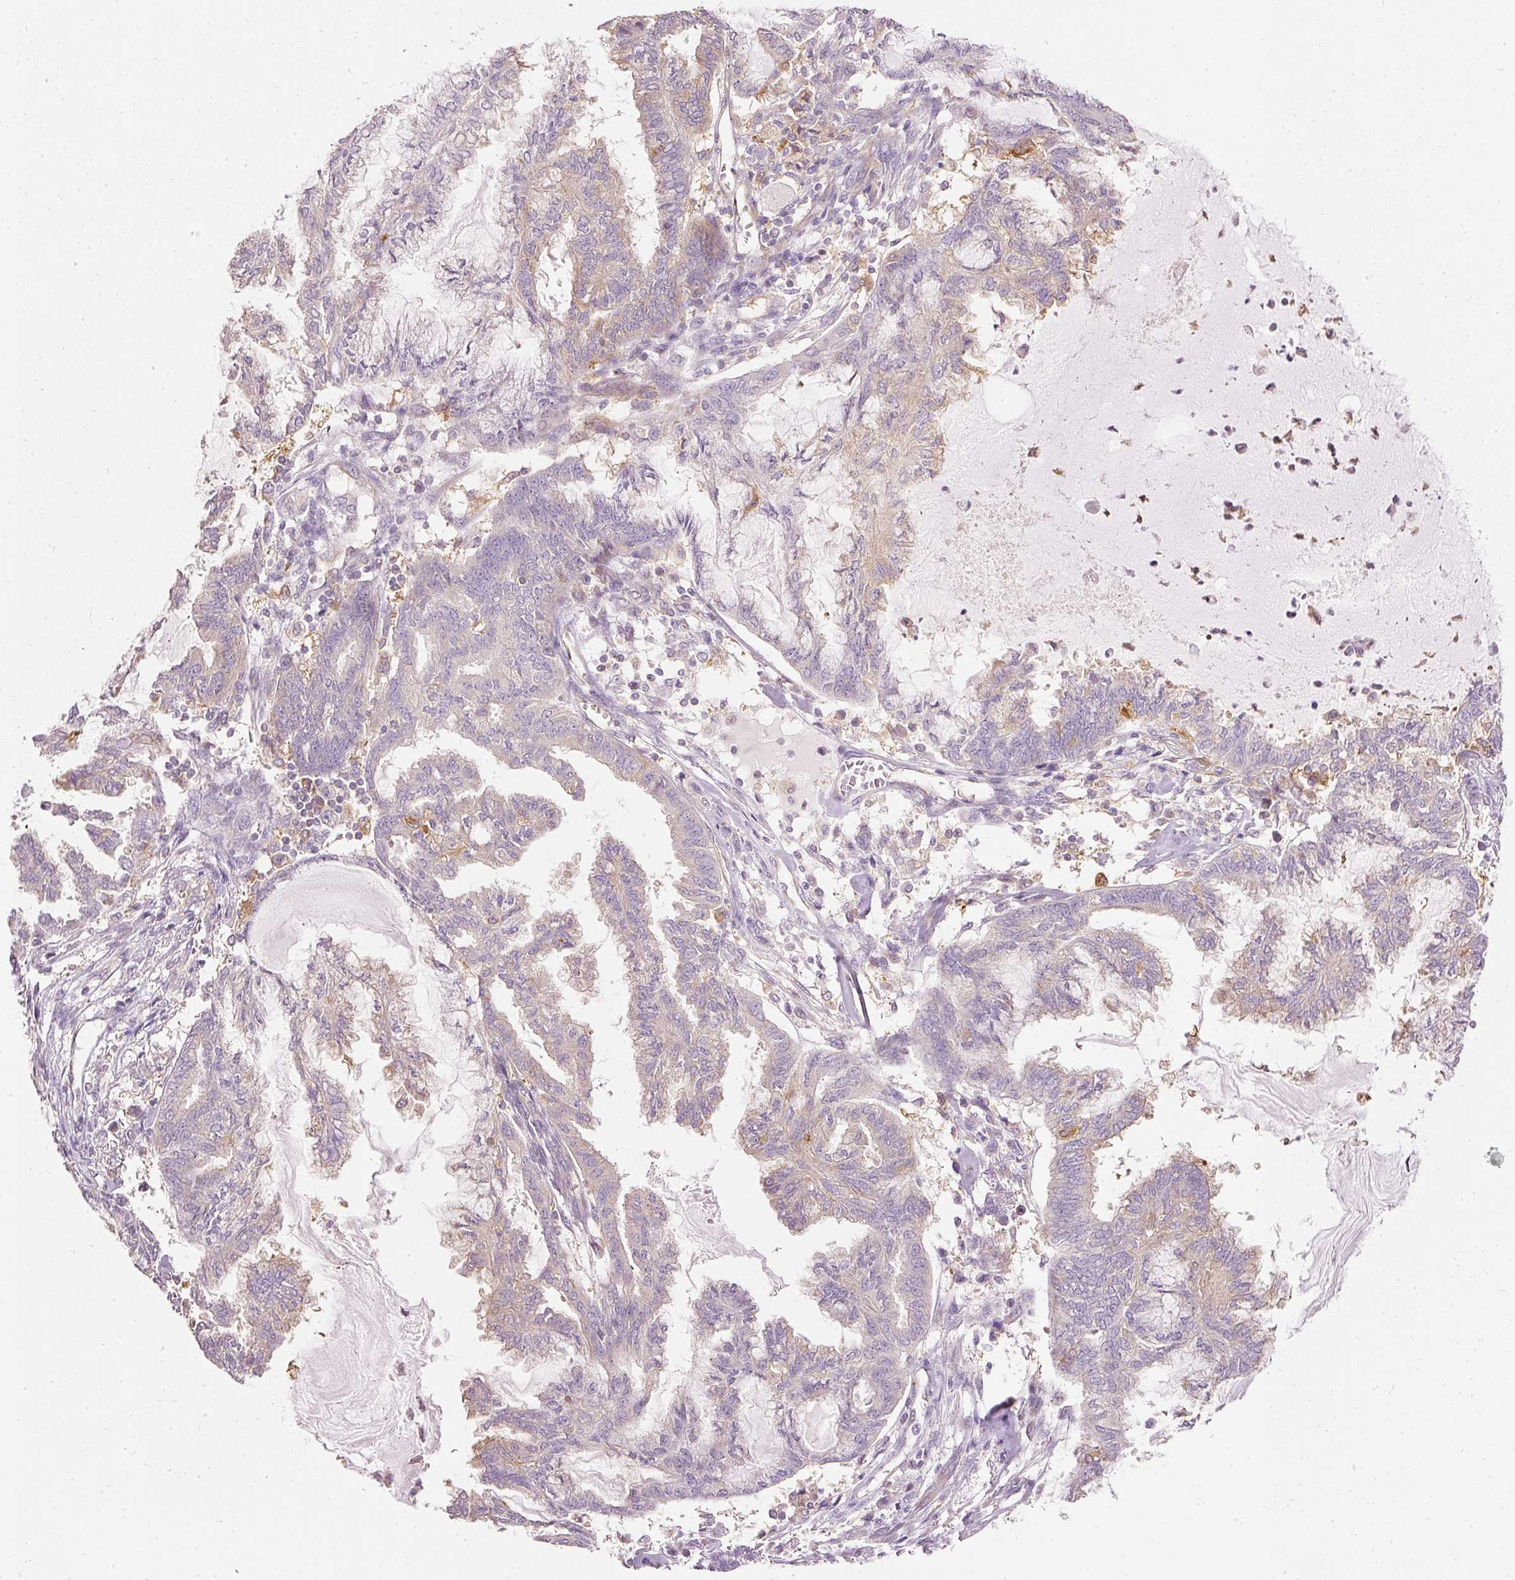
{"staining": {"intensity": "negative", "quantity": "none", "location": "none"}, "tissue": "endometrial cancer", "cell_type": "Tumor cells", "image_type": "cancer", "snomed": [{"axis": "morphology", "description": "Adenocarcinoma, NOS"}, {"axis": "topography", "description": "Endometrium"}], "caption": "An IHC image of endometrial cancer is shown. There is no staining in tumor cells of endometrial cancer.", "gene": "ARMH3", "patient": {"sex": "female", "age": 86}}